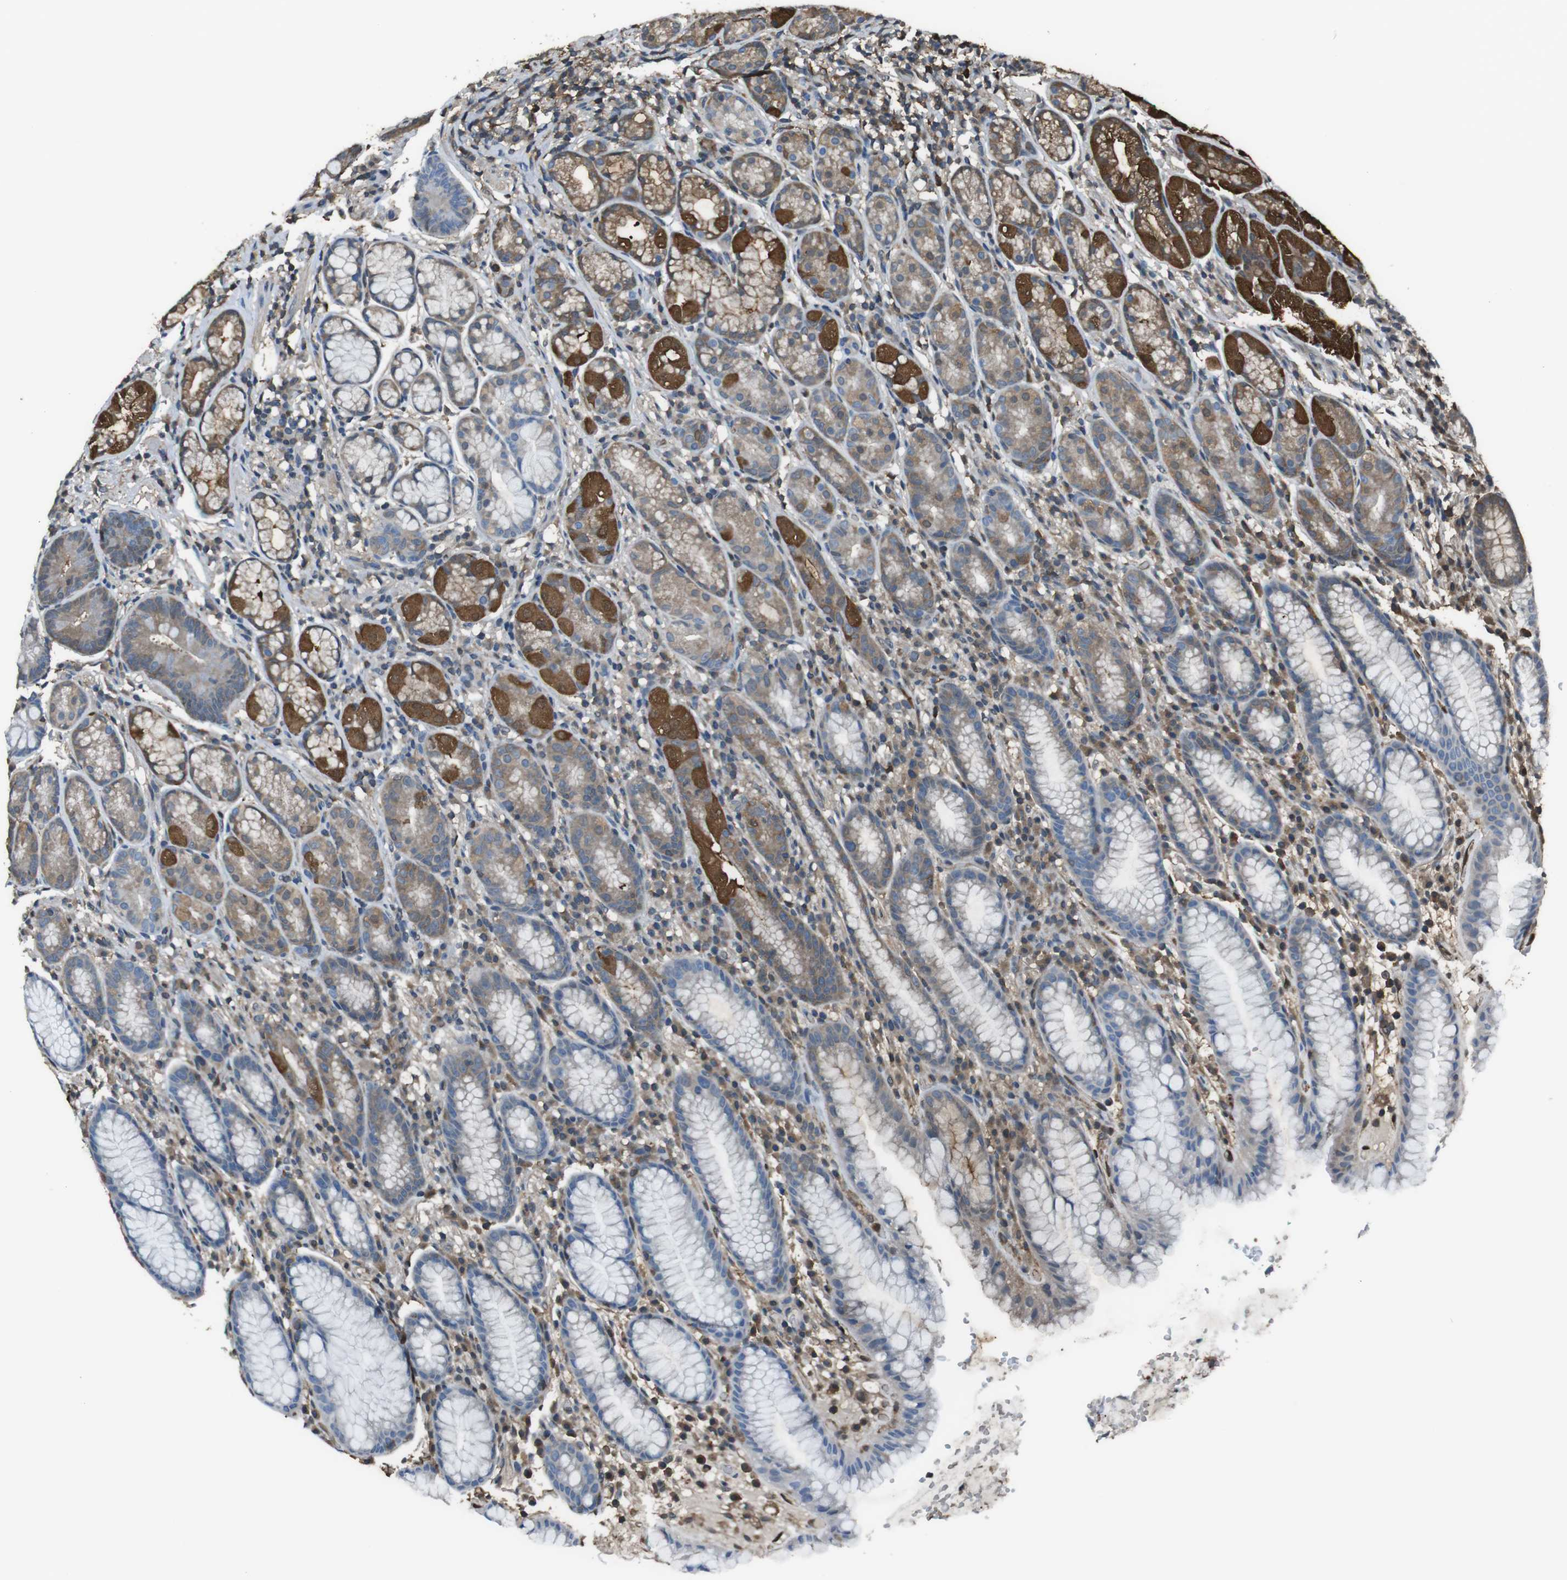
{"staining": {"intensity": "strong", "quantity": "<25%", "location": "cytoplasmic/membranous,nuclear"}, "tissue": "stomach", "cell_type": "Glandular cells", "image_type": "normal", "snomed": [{"axis": "morphology", "description": "Normal tissue, NOS"}, {"axis": "topography", "description": "Stomach, lower"}], "caption": "Unremarkable stomach was stained to show a protein in brown. There is medium levels of strong cytoplasmic/membranous,nuclear staining in approximately <25% of glandular cells.", "gene": "TWSG1", "patient": {"sex": "male", "age": 52}}